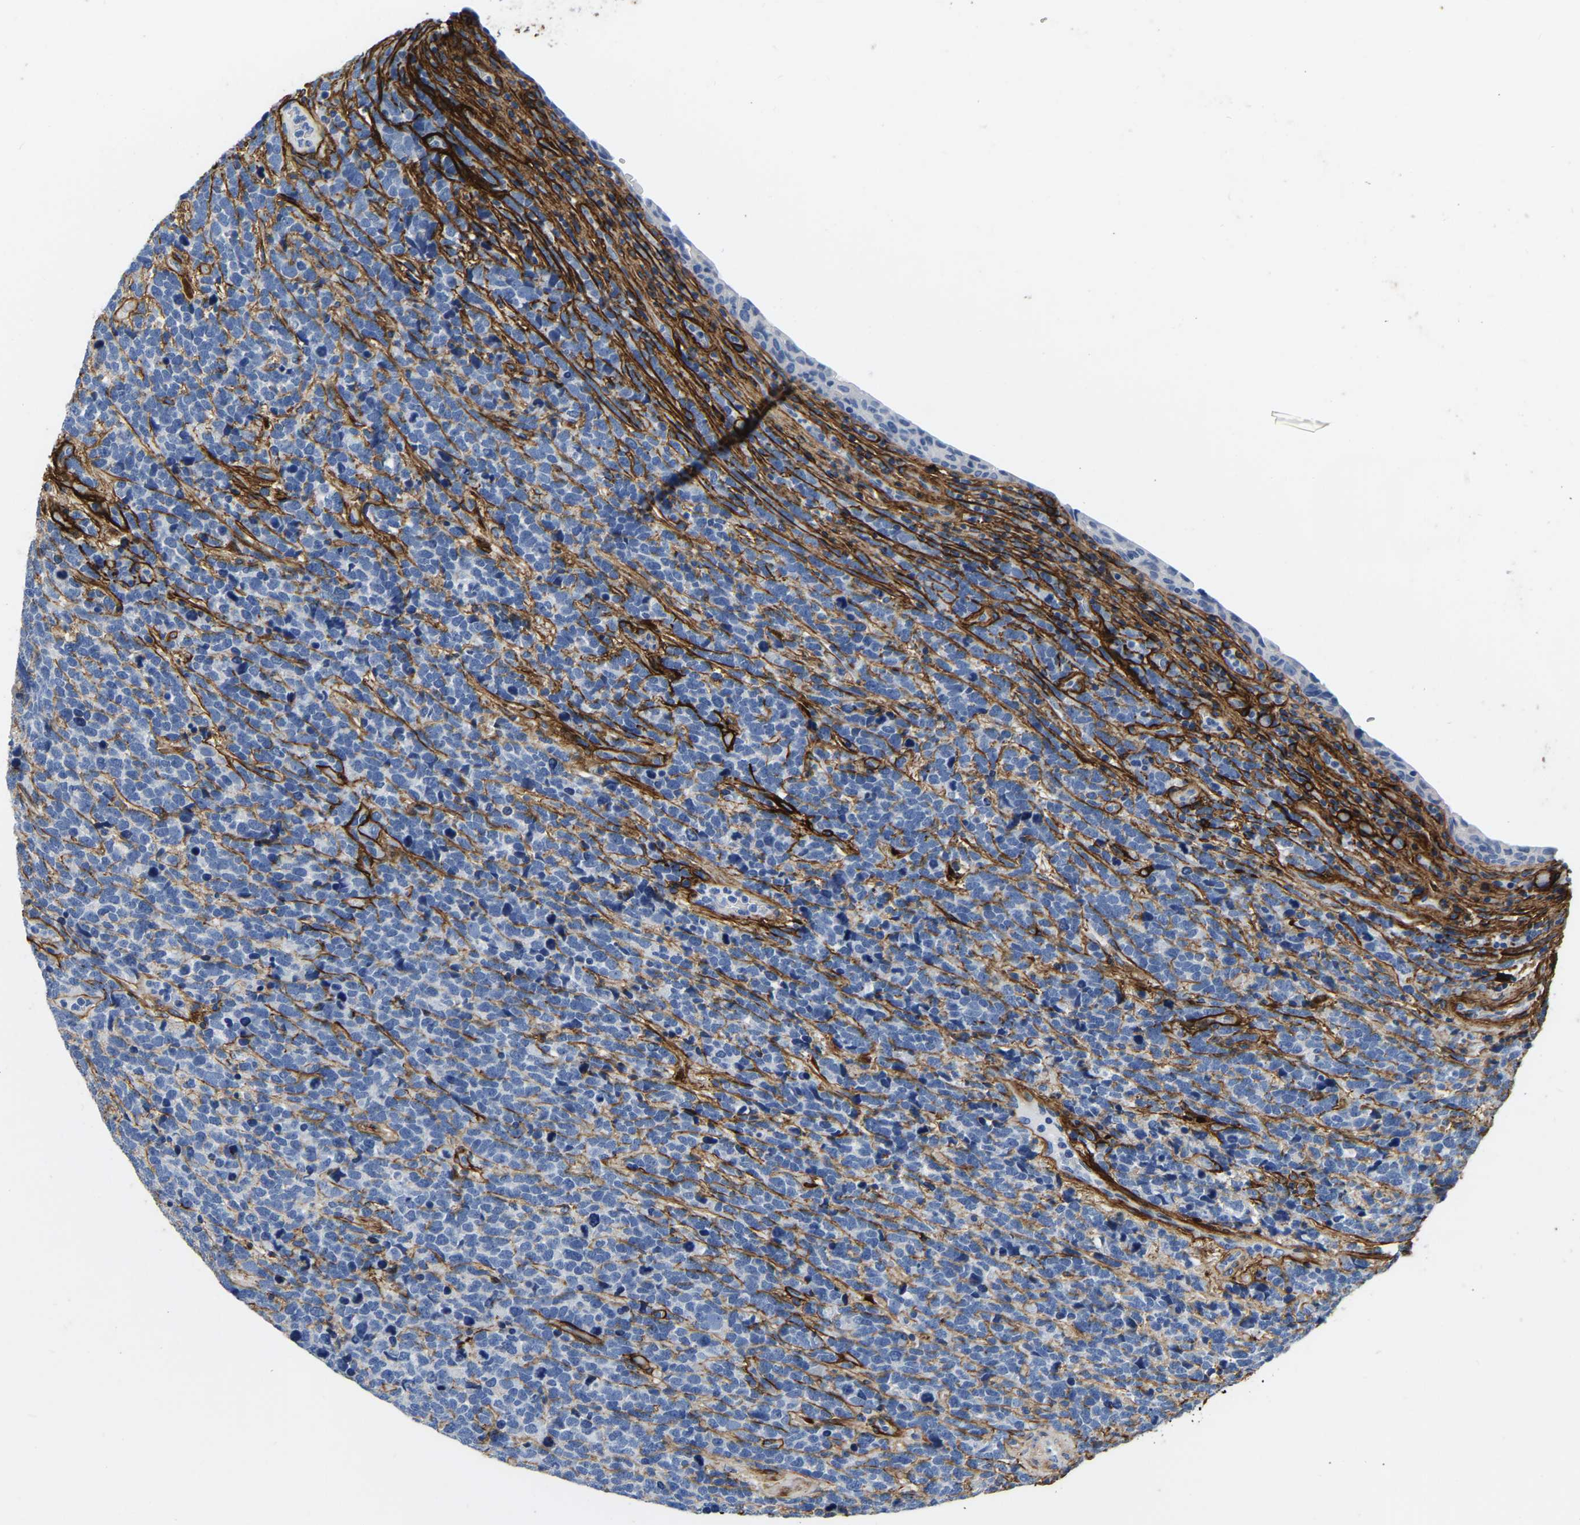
{"staining": {"intensity": "negative", "quantity": "none", "location": "none"}, "tissue": "urothelial cancer", "cell_type": "Tumor cells", "image_type": "cancer", "snomed": [{"axis": "morphology", "description": "Urothelial carcinoma, High grade"}, {"axis": "topography", "description": "Urinary bladder"}], "caption": "Urothelial cancer stained for a protein using immunohistochemistry (IHC) shows no expression tumor cells.", "gene": "COL6A1", "patient": {"sex": "female", "age": 82}}